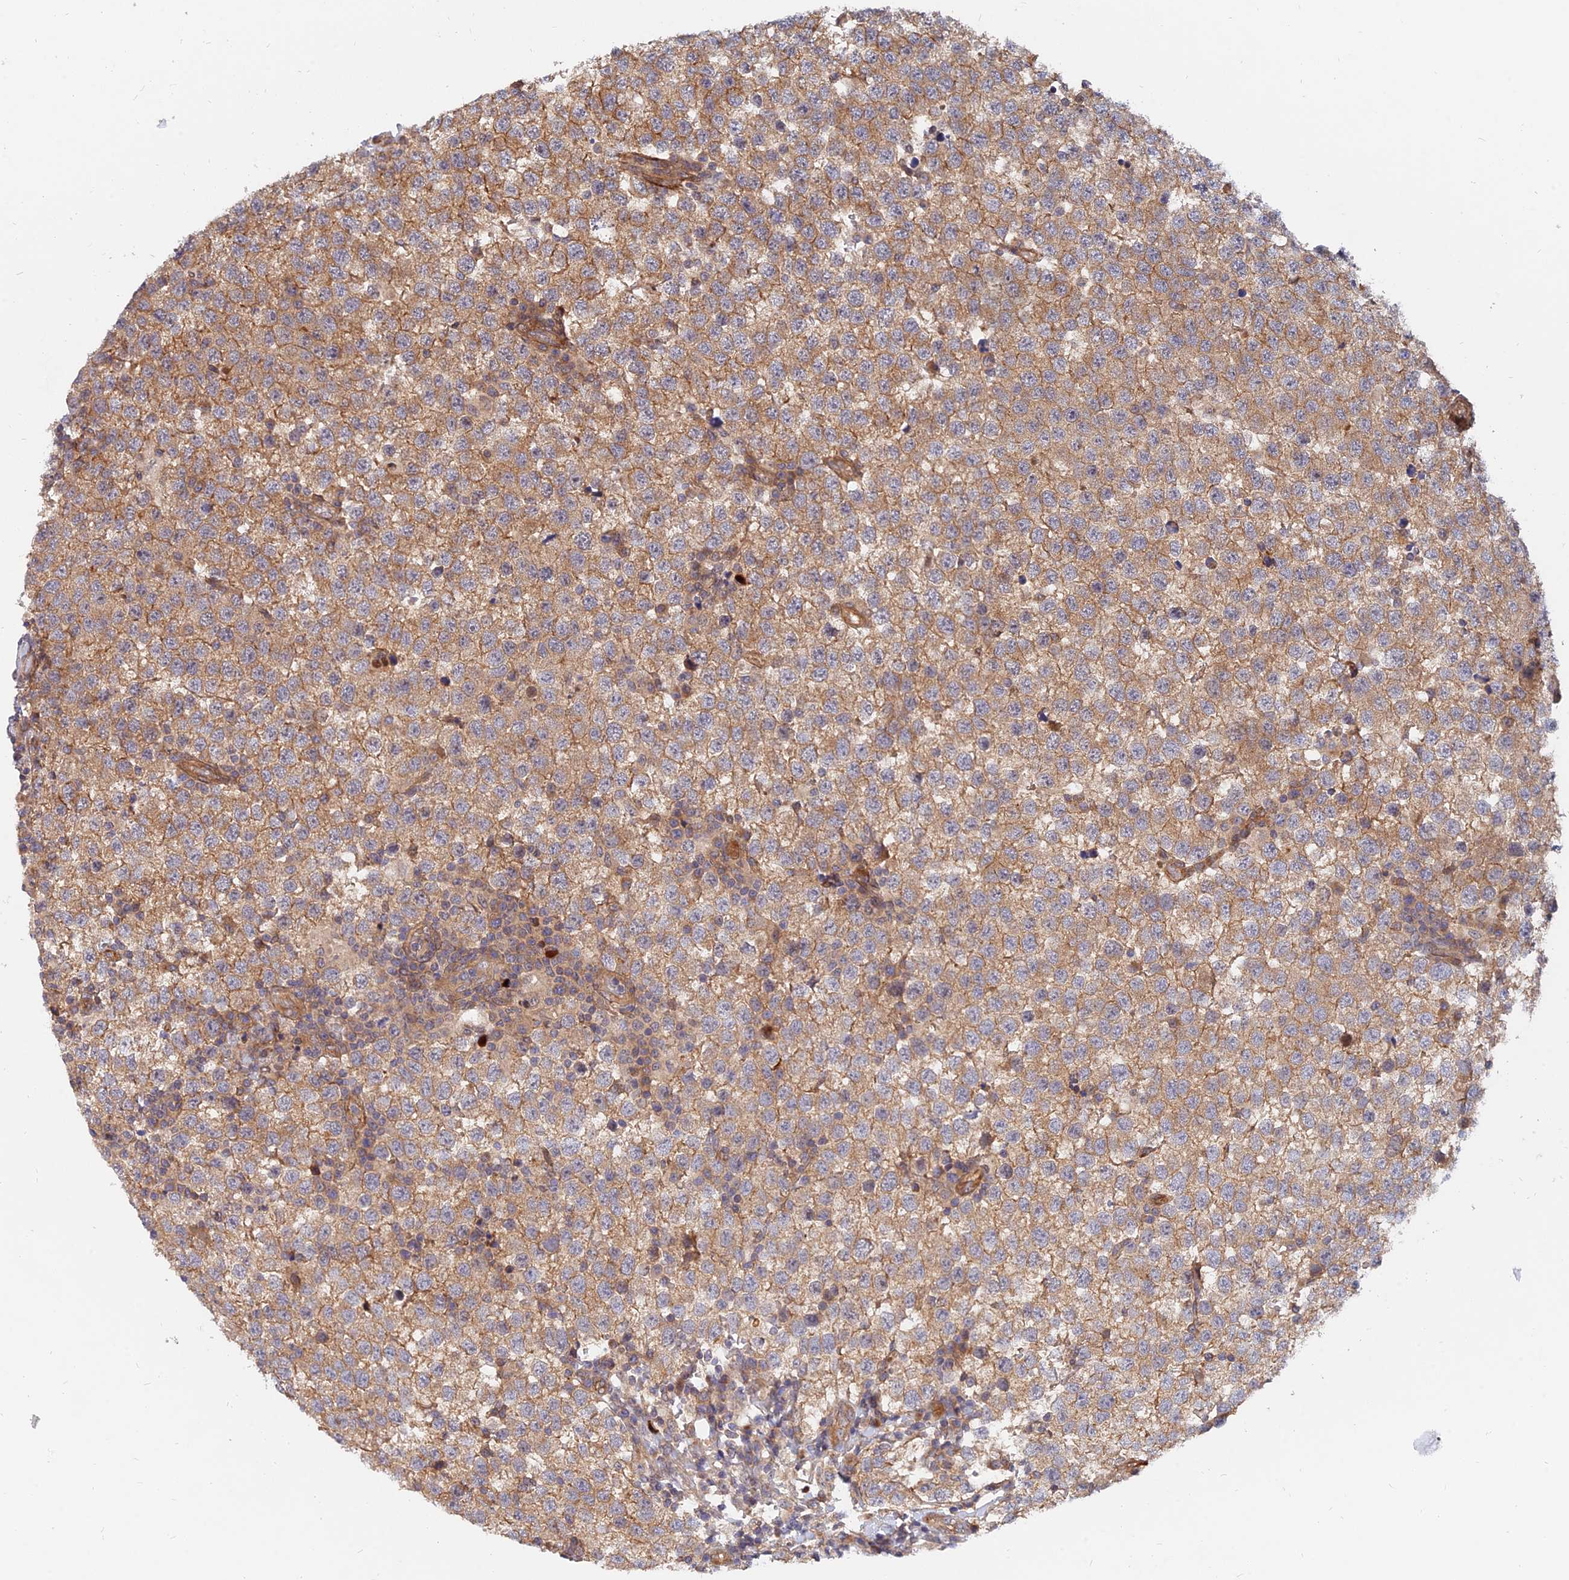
{"staining": {"intensity": "moderate", "quantity": "25%-75%", "location": "cytoplasmic/membranous"}, "tissue": "testis cancer", "cell_type": "Tumor cells", "image_type": "cancer", "snomed": [{"axis": "morphology", "description": "Seminoma, NOS"}, {"axis": "topography", "description": "Testis"}], "caption": "Immunohistochemistry (IHC) (DAB) staining of seminoma (testis) shows moderate cytoplasmic/membranous protein staining in approximately 25%-75% of tumor cells.", "gene": "WDR41", "patient": {"sex": "male", "age": 34}}